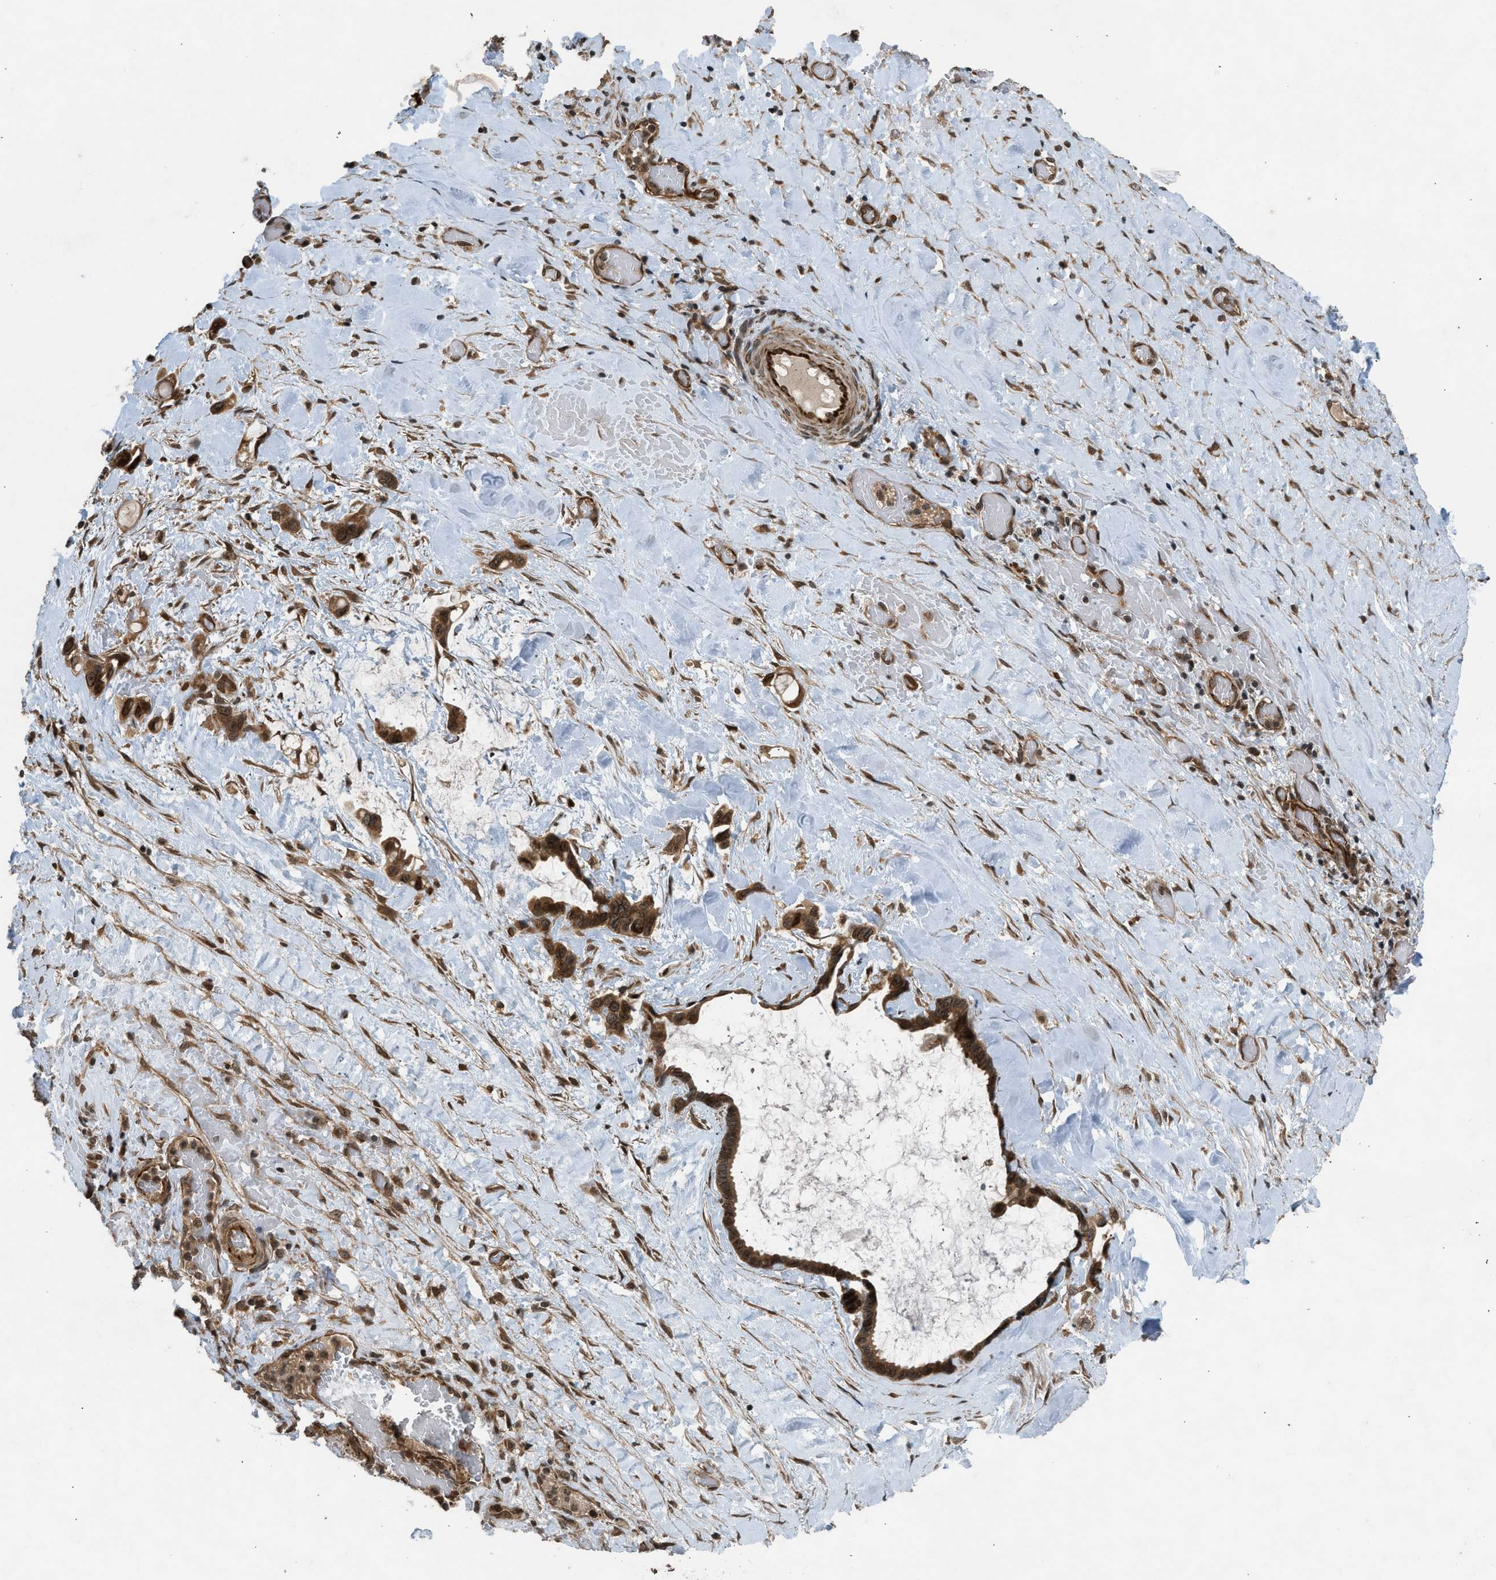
{"staining": {"intensity": "strong", "quantity": ">75%", "location": "cytoplasmic/membranous"}, "tissue": "liver cancer", "cell_type": "Tumor cells", "image_type": "cancer", "snomed": [{"axis": "morphology", "description": "Cholangiocarcinoma"}, {"axis": "topography", "description": "Liver"}], "caption": "Immunohistochemistry (IHC) photomicrograph of liver cancer stained for a protein (brown), which demonstrates high levels of strong cytoplasmic/membranous positivity in approximately >75% of tumor cells.", "gene": "TXNL1", "patient": {"sex": "female", "age": 65}}